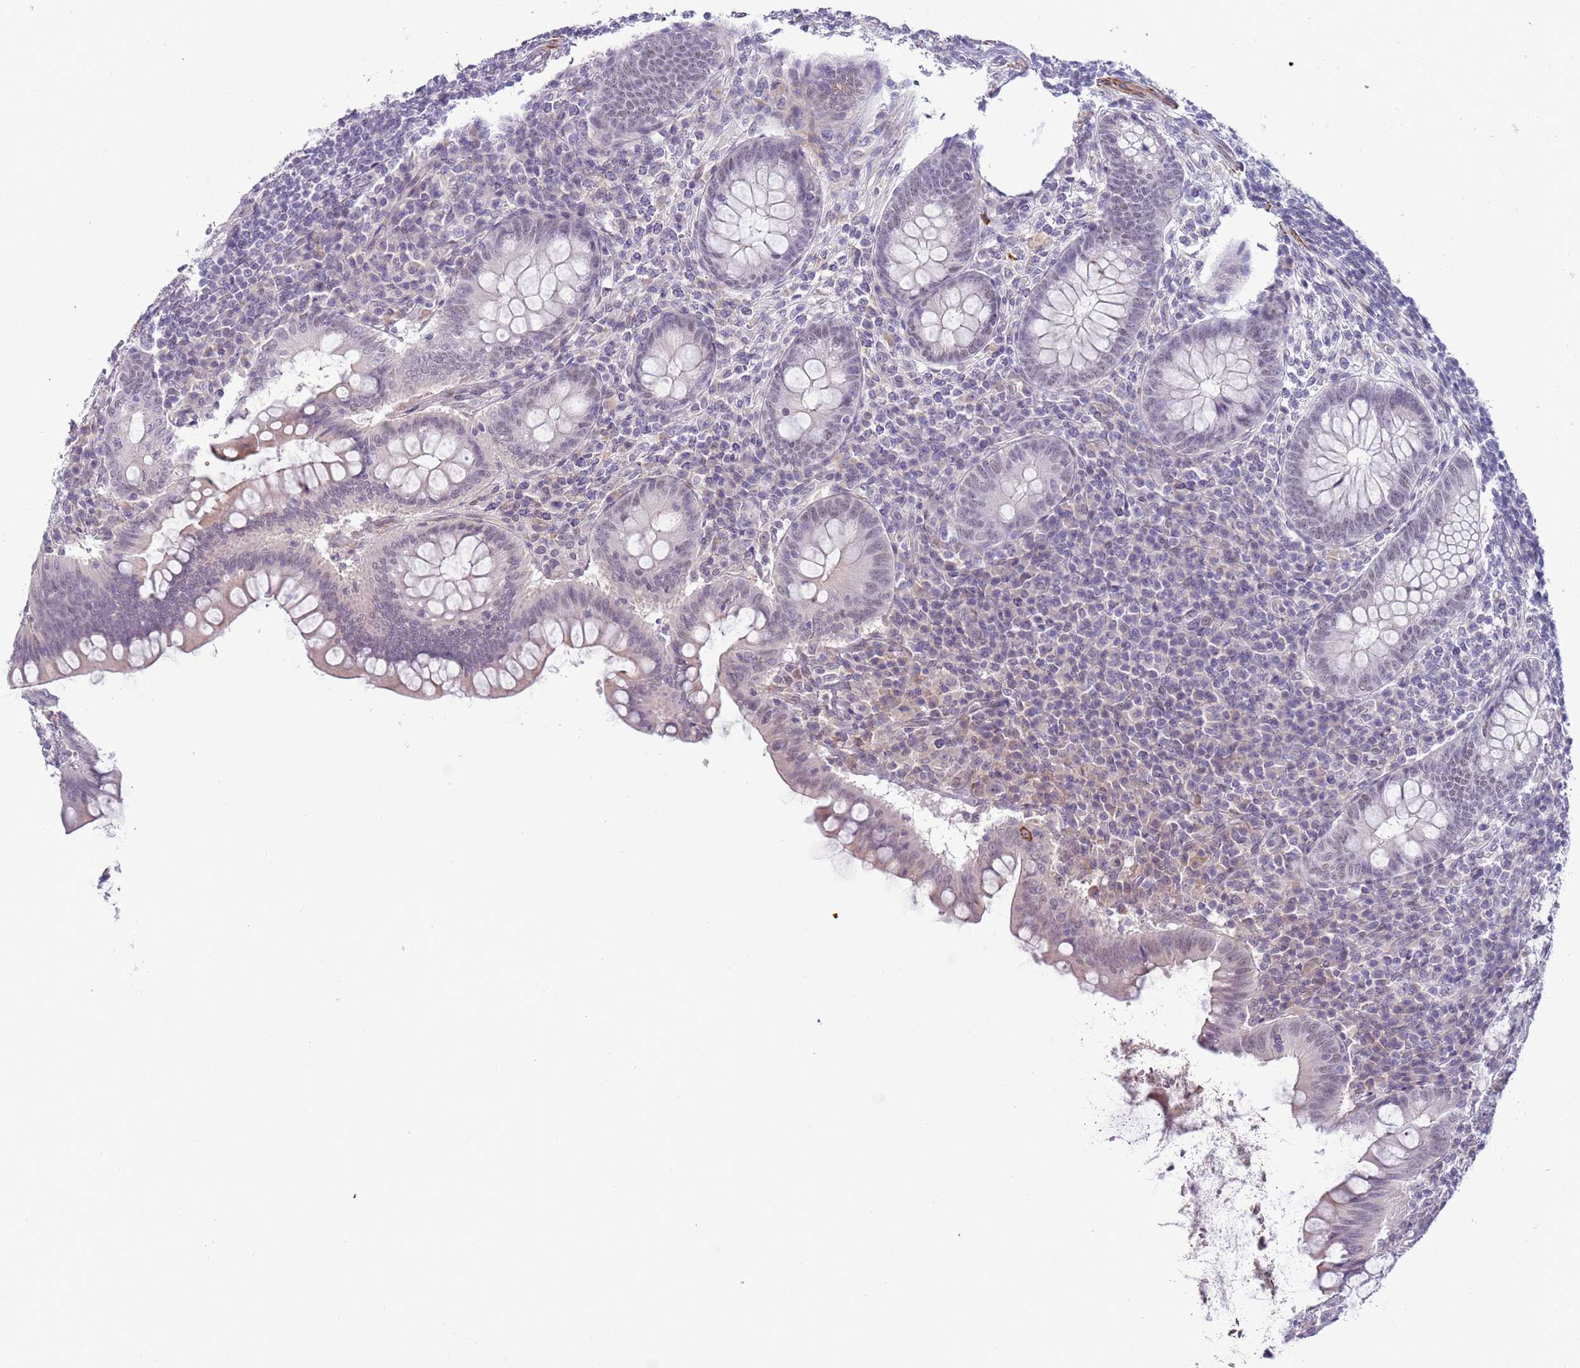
{"staining": {"intensity": "negative", "quantity": "none", "location": "none"}, "tissue": "appendix", "cell_type": "Glandular cells", "image_type": "normal", "snomed": [{"axis": "morphology", "description": "Normal tissue, NOS"}, {"axis": "topography", "description": "Appendix"}], "caption": "Protein analysis of unremarkable appendix displays no significant staining in glandular cells.", "gene": "ENSG00000271254", "patient": {"sex": "female", "age": 33}}